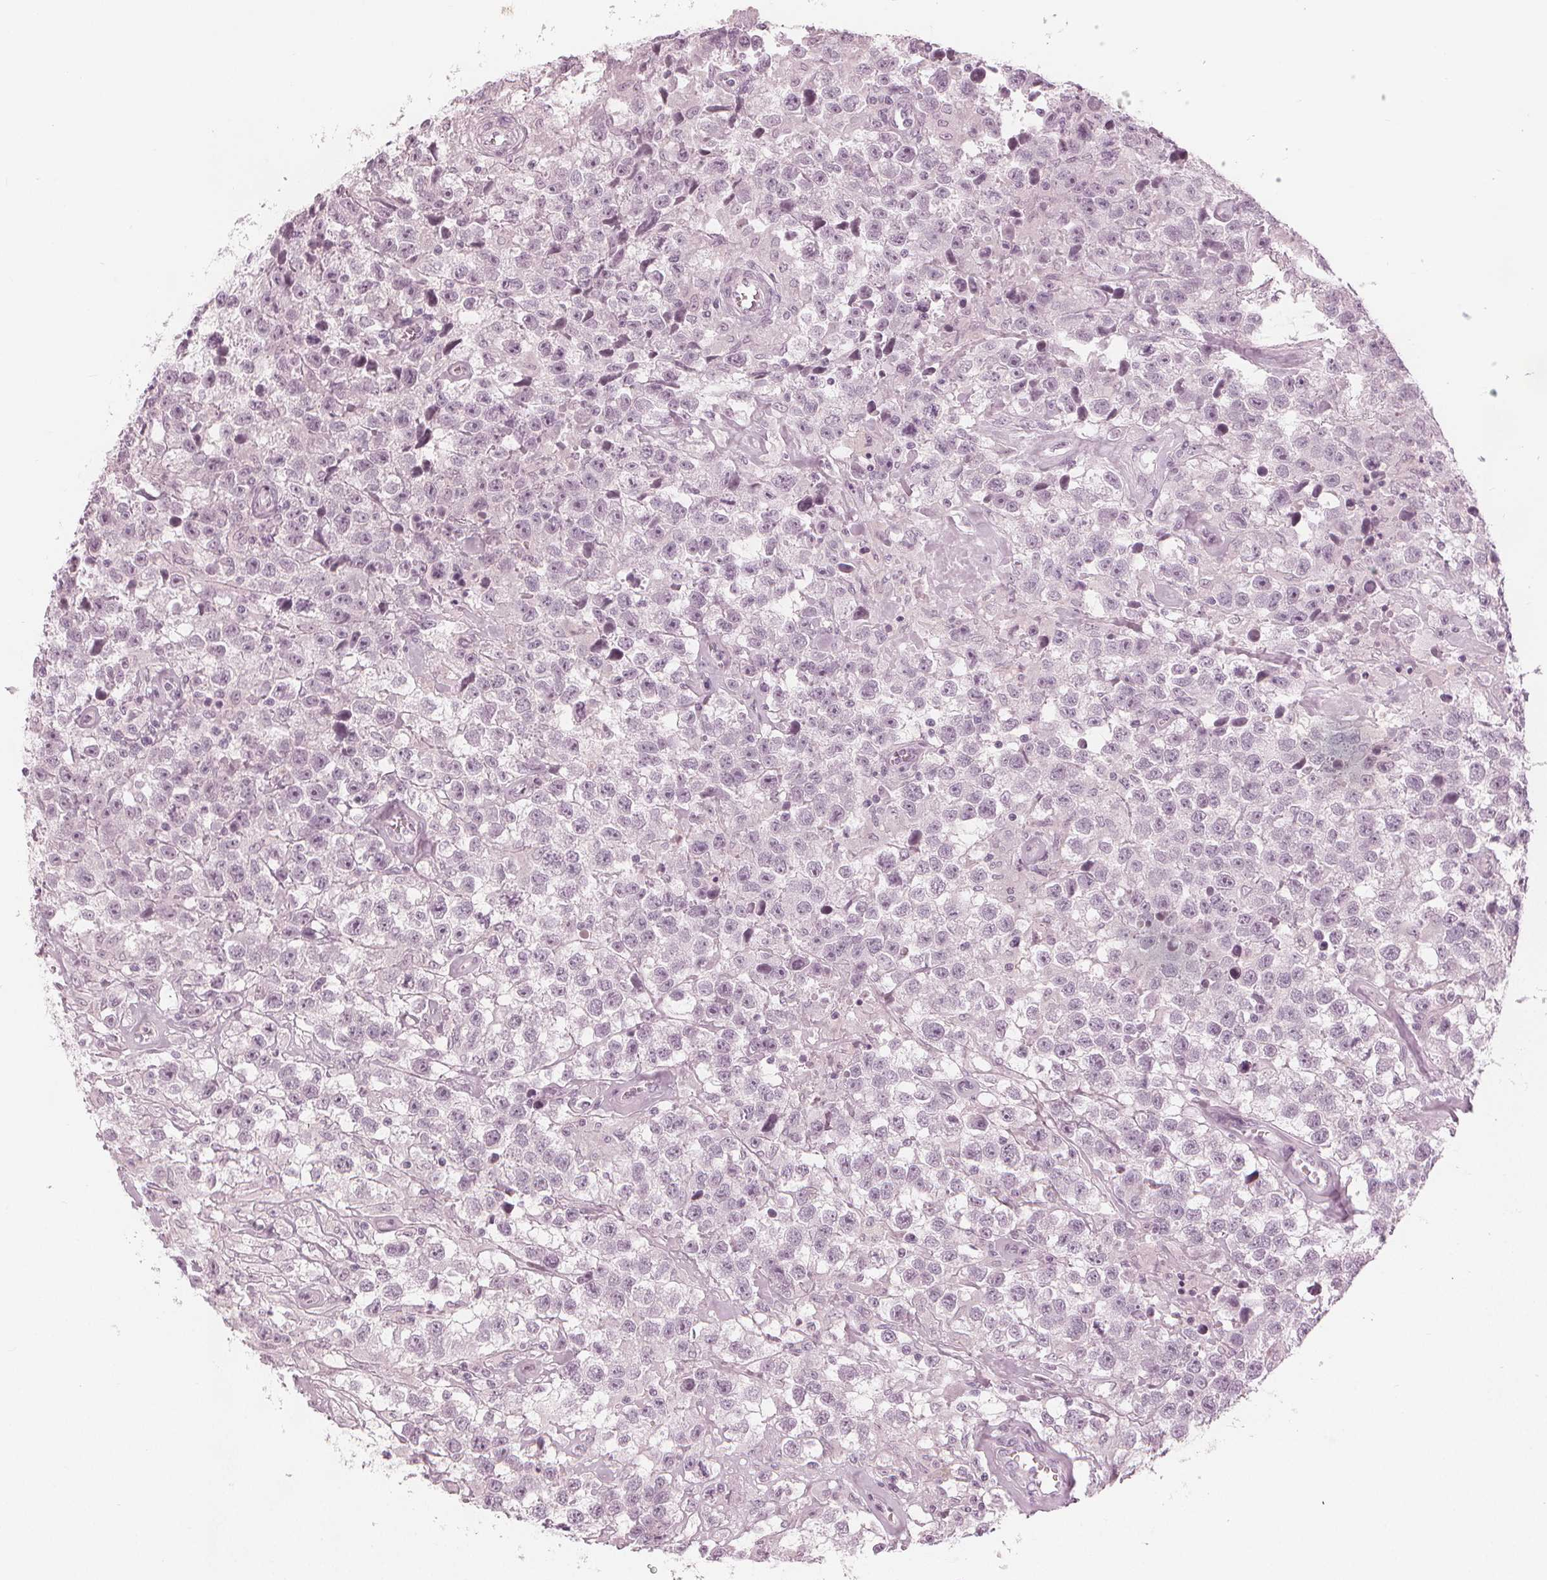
{"staining": {"intensity": "negative", "quantity": "none", "location": "none"}, "tissue": "testis cancer", "cell_type": "Tumor cells", "image_type": "cancer", "snomed": [{"axis": "morphology", "description": "Seminoma, NOS"}, {"axis": "topography", "description": "Testis"}], "caption": "Tumor cells show no significant staining in testis cancer (seminoma).", "gene": "PAEP", "patient": {"sex": "male", "age": 43}}